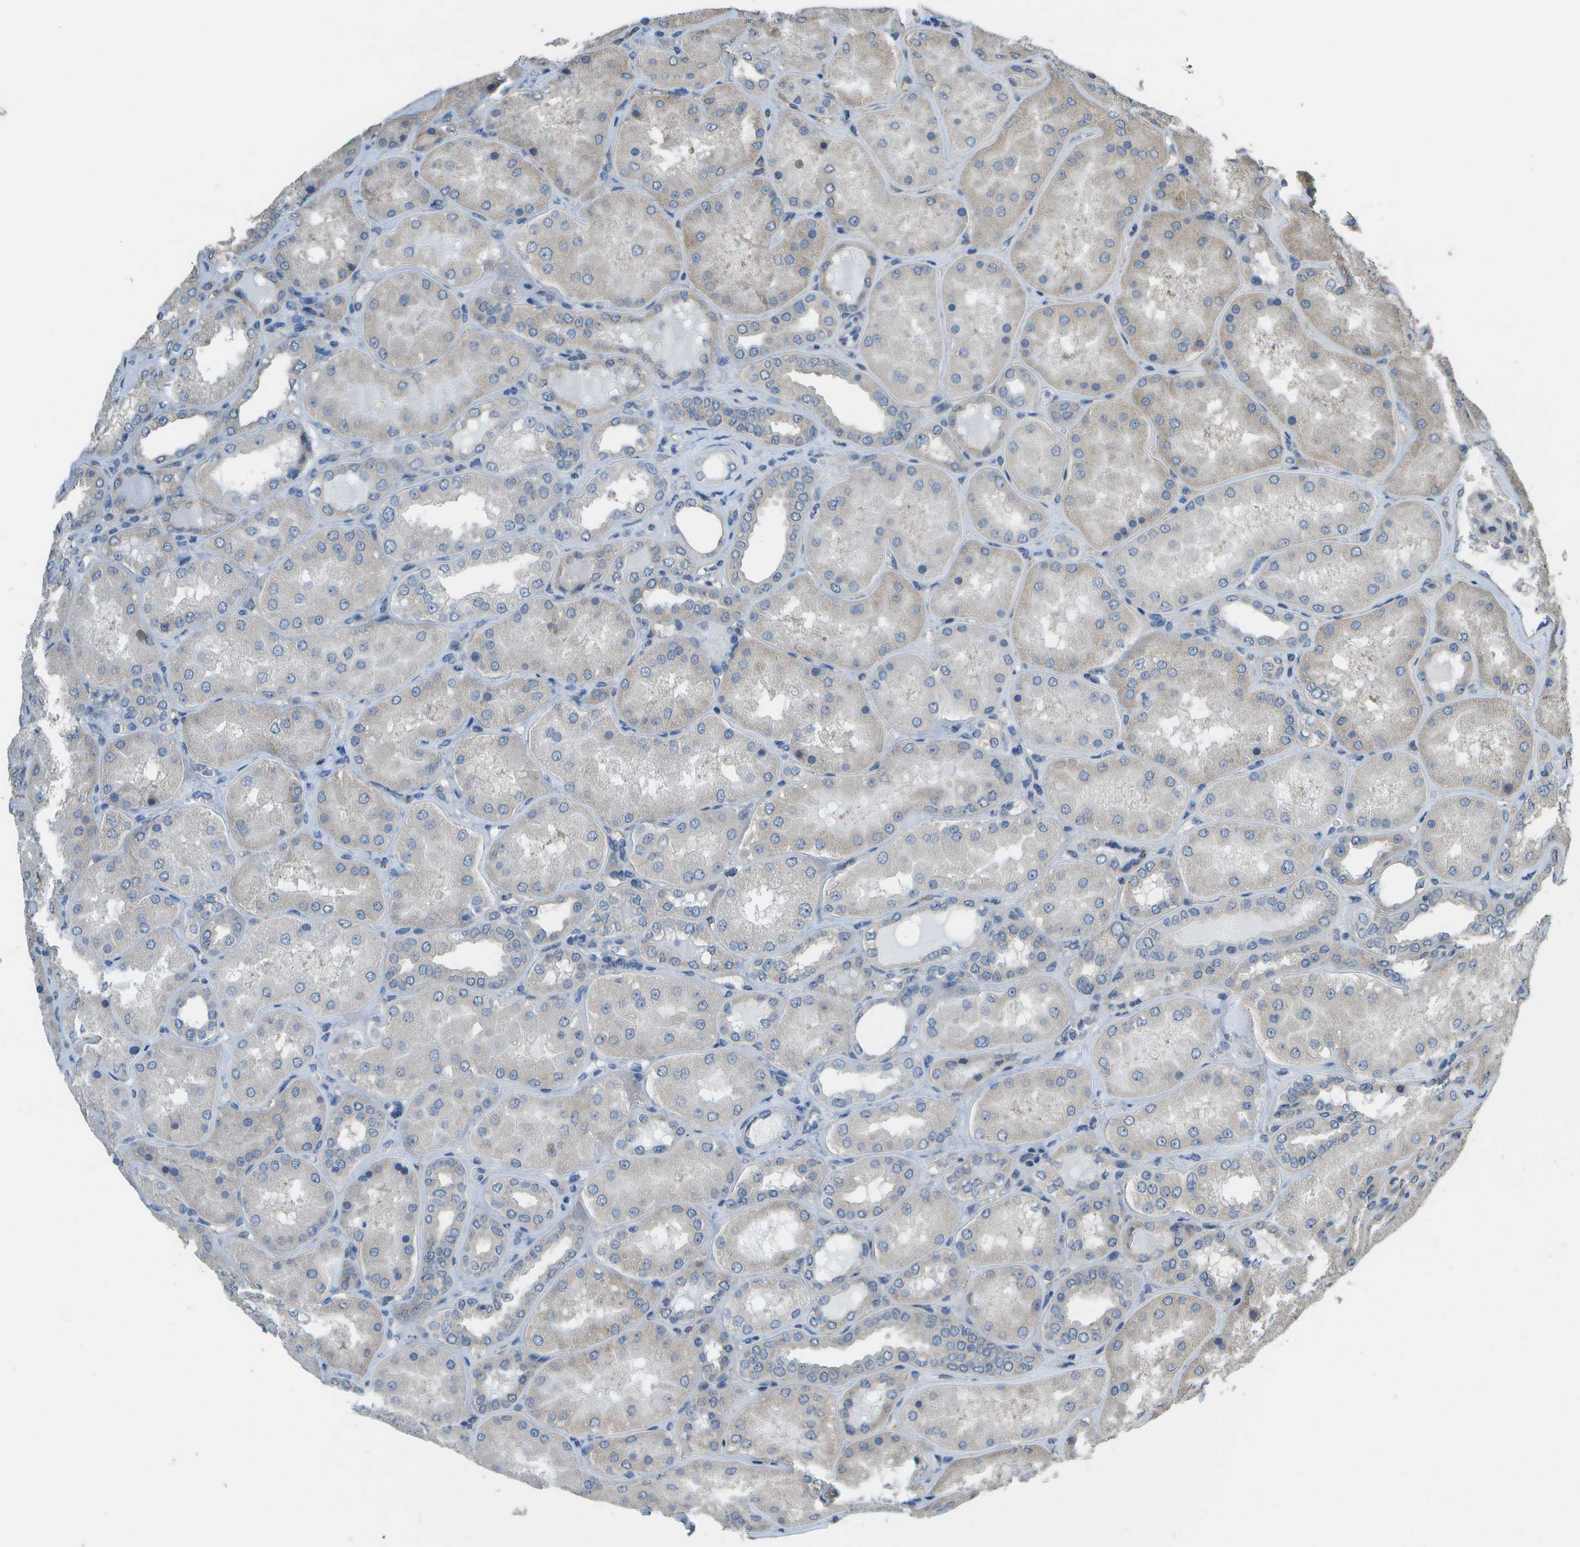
{"staining": {"intensity": "weak", "quantity": "<25%", "location": "cytoplasmic/membranous"}, "tissue": "kidney", "cell_type": "Cells in glomeruli", "image_type": "normal", "snomed": [{"axis": "morphology", "description": "Normal tissue, NOS"}, {"axis": "topography", "description": "Kidney"}], "caption": "Immunohistochemistry micrograph of unremarkable kidney: human kidney stained with DAB (3,3'-diaminobenzidine) shows no significant protein positivity in cells in glomeruli. (DAB immunohistochemistry with hematoxylin counter stain).", "gene": "CLNS1A", "patient": {"sex": "female", "age": 56}}